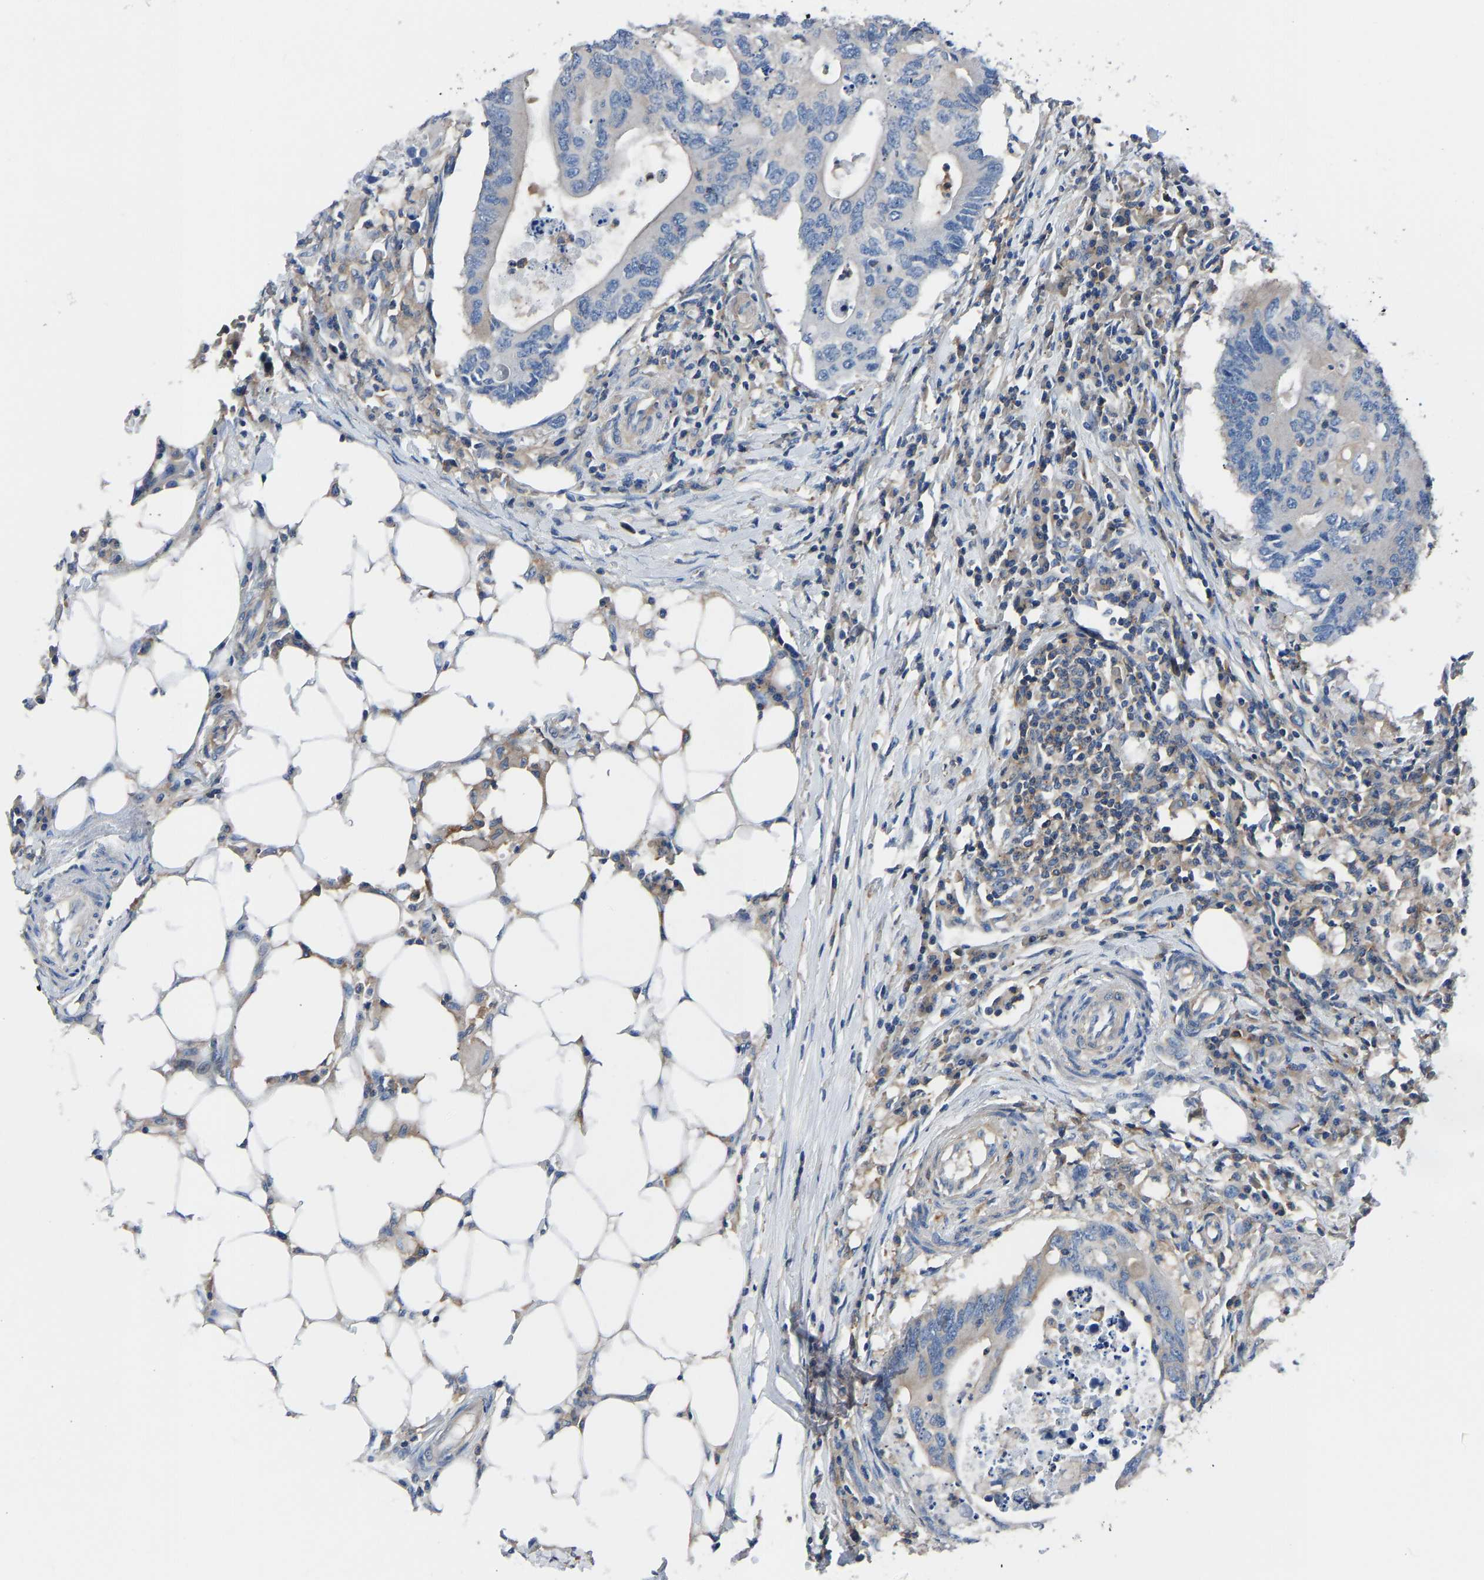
{"staining": {"intensity": "negative", "quantity": "none", "location": "none"}, "tissue": "colorectal cancer", "cell_type": "Tumor cells", "image_type": "cancer", "snomed": [{"axis": "morphology", "description": "Adenocarcinoma, NOS"}, {"axis": "topography", "description": "Colon"}], "caption": "The histopathology image reveals no significant staining in tumor cells of colorectal adenocarcinoma.", "gene": "PRKAR1A", "patient": {"sex": "male", "age": 71}}